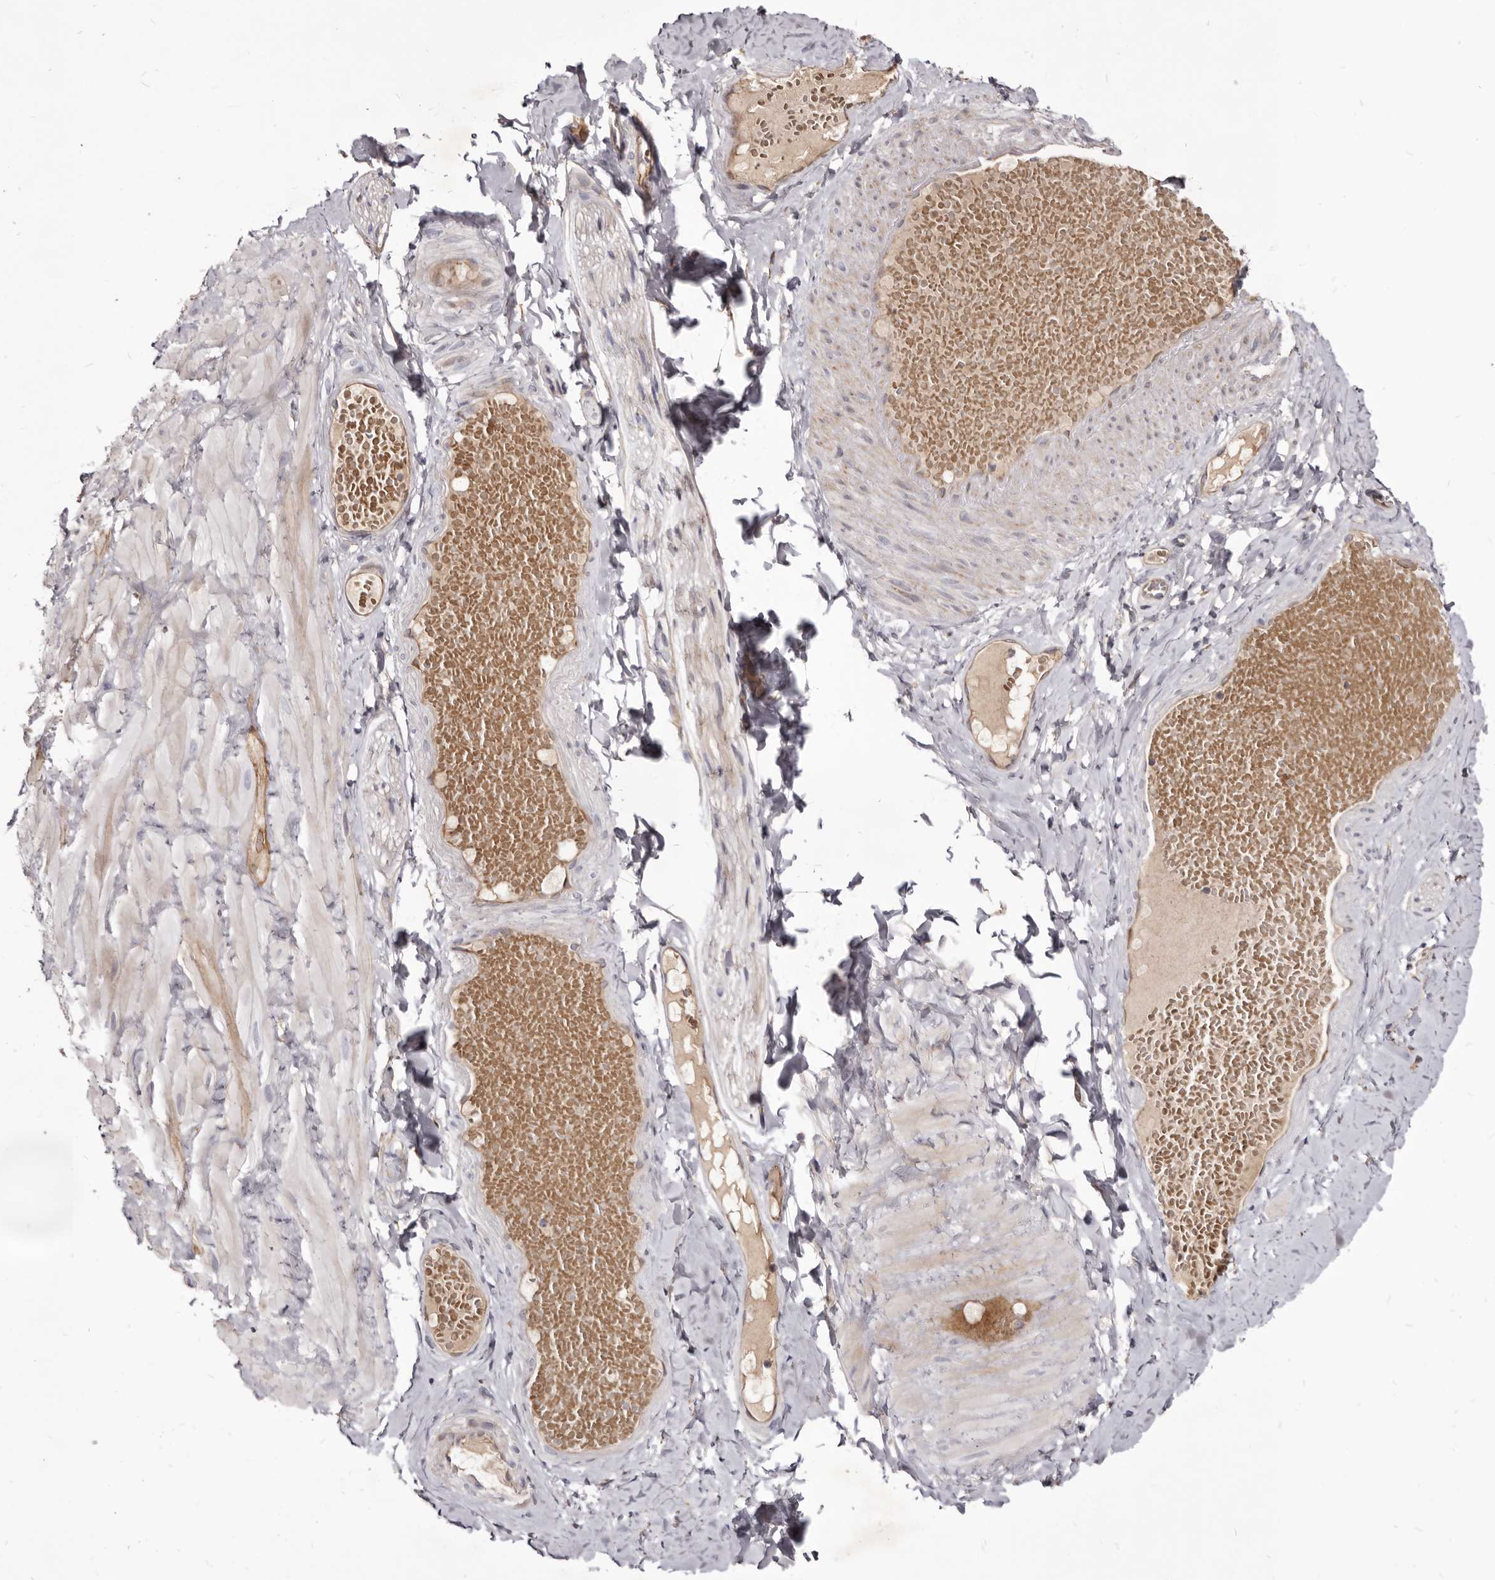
{"staining": {"intensity": "negative", "quantity": "none", "location": "none"}, "tissue": "adipose tissue", "cell_type": "Adipocytes", "image_type": "normal", "snomed": [{"axis": "morphology", "description": "Normal tissue, NOS"}, {"axis": "topography", "description": "Adipose tissue"}, {"axis": "topography", "description": "Vascular tissue"}, {"axis": "topography", "description": "Peripheral nerve tissue"}], "caption": "Histopathology image shows no protein positivity in adipocytes of normal adipose tissue. (DAB immunohistochemistry (IHC) with hematoxylin counter stain).", "gene": "FAS", "patient": {"sex": "male", "age": 25}}